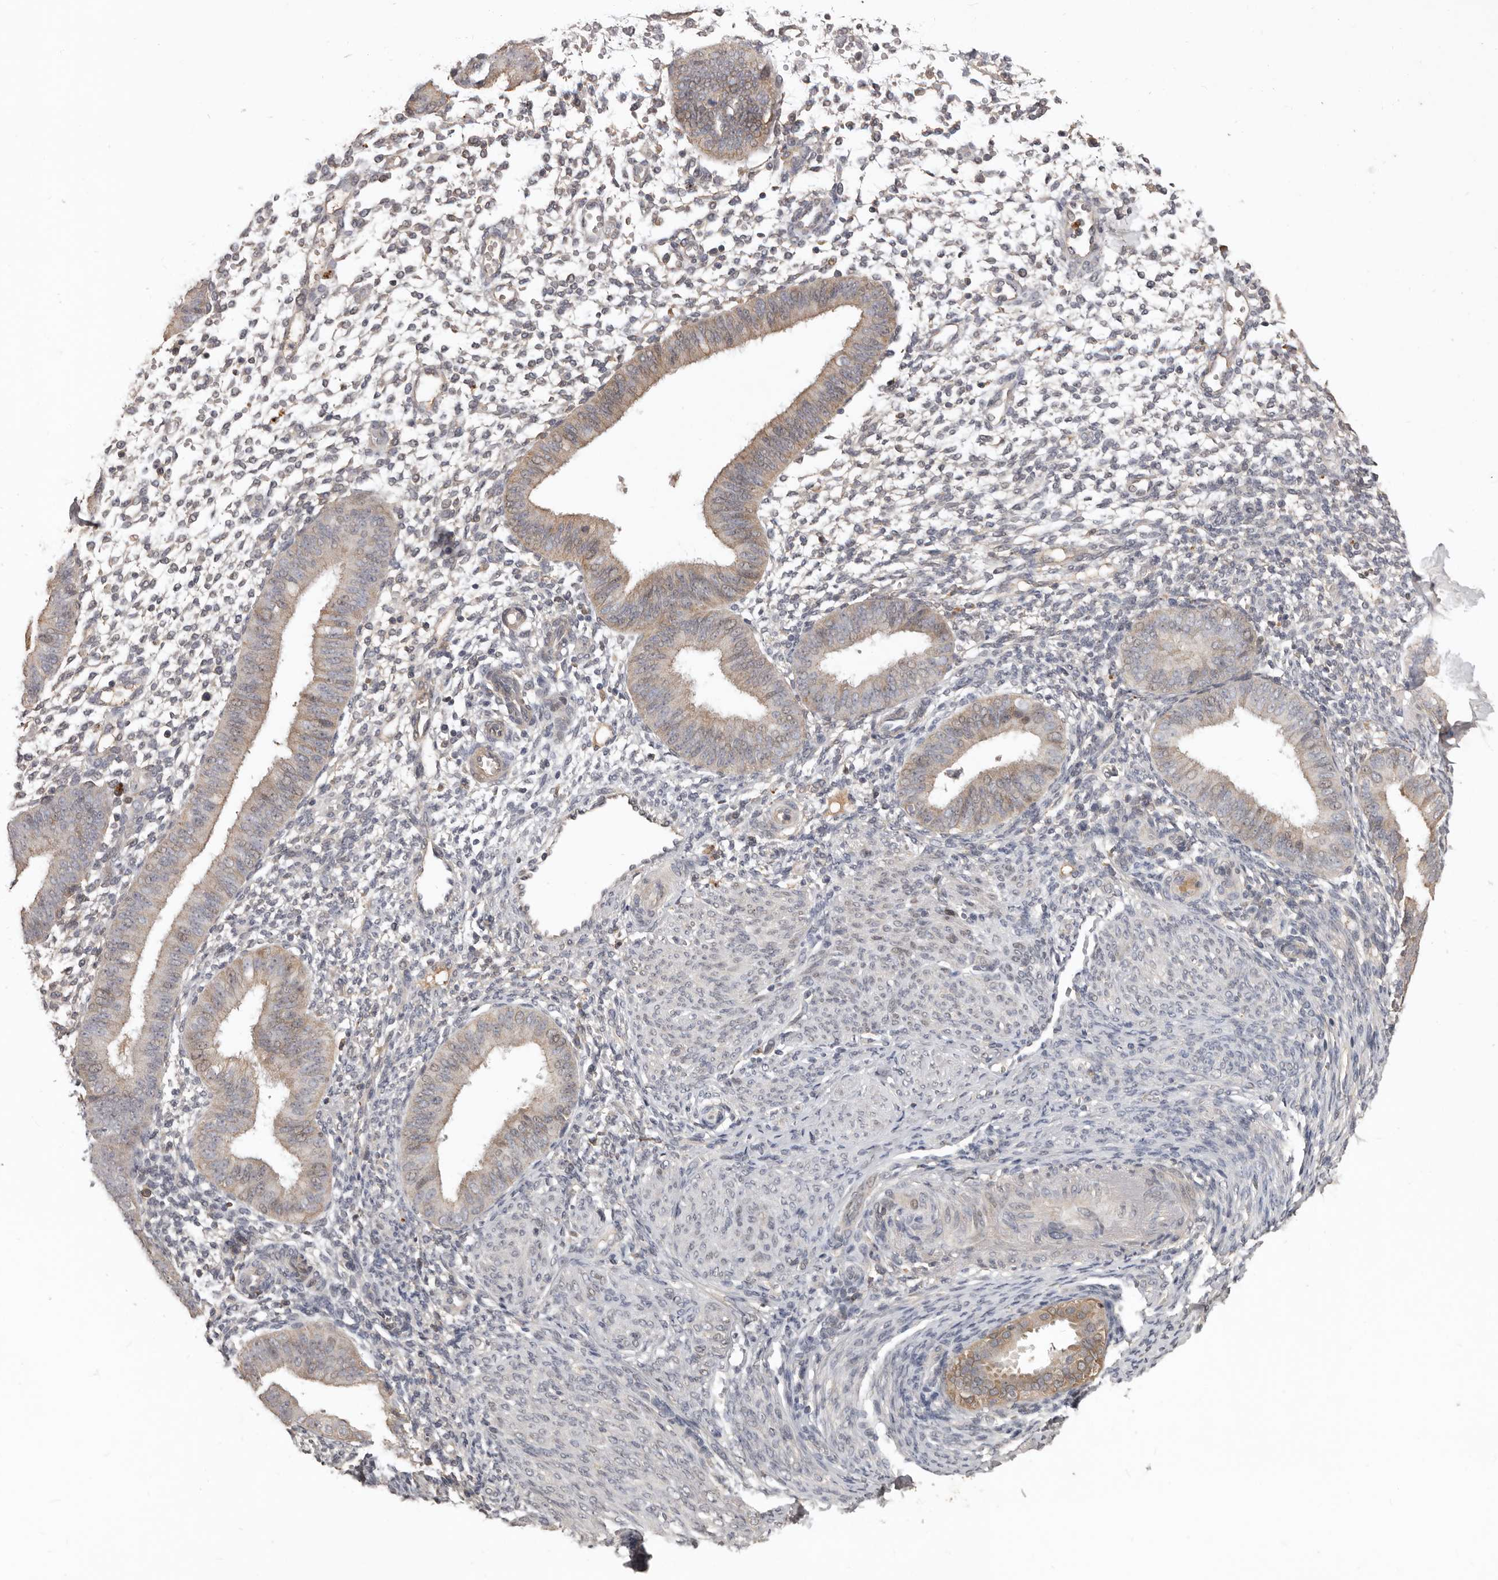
{"staining": {"intensity": "negative", "quantity": "none", "location": "none"}, "tissue": "endometrium", "cell_type": "Cells in endometrial stroma", "image_type": "normal", "snomed": [{"axis": "morphology", "description": "Normal tissue, NOS"}, {"axis": "topography", "description": "Uterus"}, {"axis": "topography", "description": "Endometrium"}], "caption": "Immunohistochemical staining of benign endometrium demonstrates no significant expression in cells in endometrial stroma. (DAB (3,3'-diaminobenzidine) immunohistochemistry (IHC) visualized using brightfield microscopy, high magnification).", "gene": "NMUR1", "patient": {"sex": "female", "age": 48}}